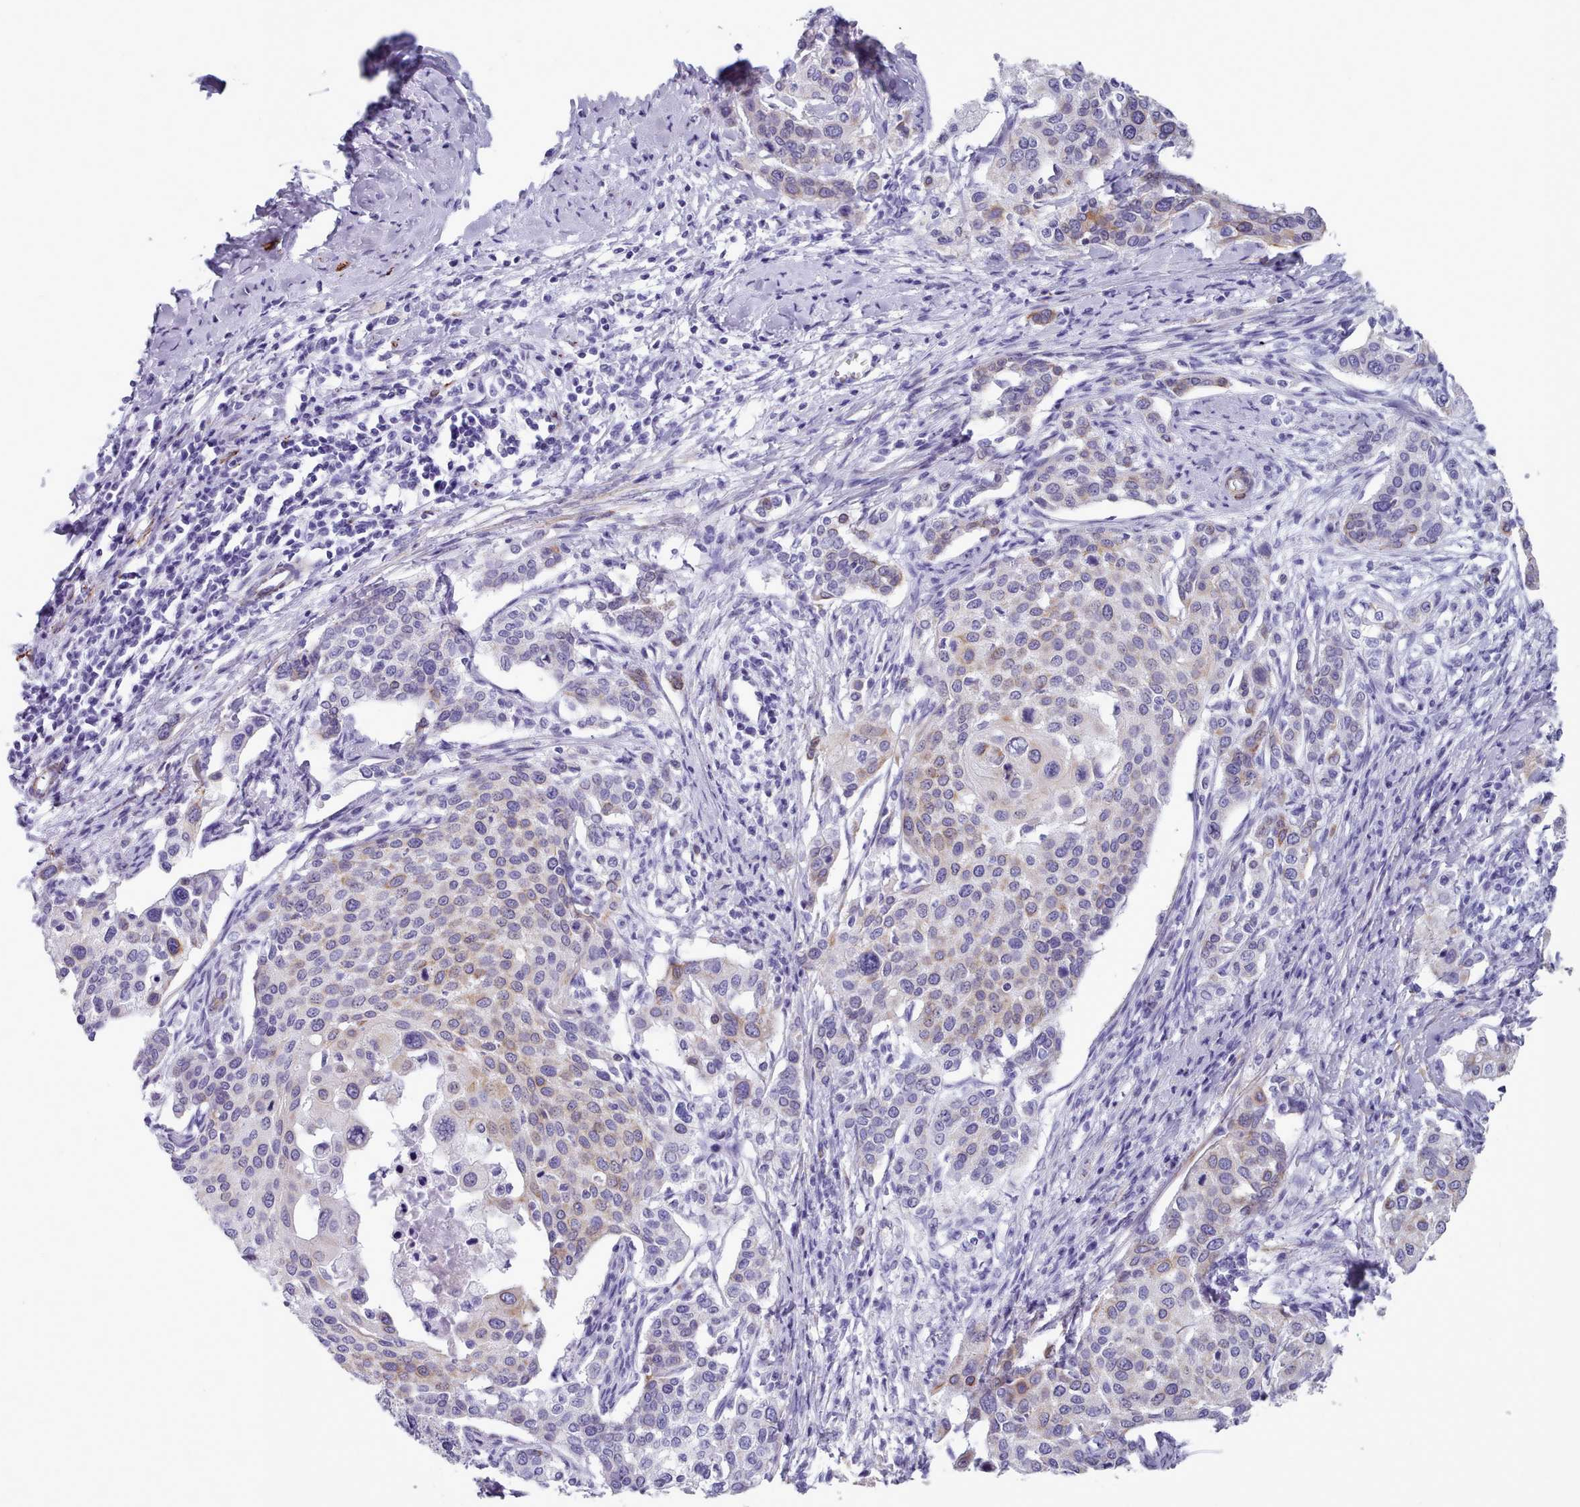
{"staining": {"intensity": "moderate", "quantity": "25%-75%", "location": "cytoplasmic/membranous"}, "tissue": "cervical cancer", "cell_type": "Tumor cells", "image_type": "cancer", "snomed": [{"axis": "morphology", "description": "Squamous cell carcinoma, NOS"}, {"axis": "topography", "description": "Cervix"}], "caption": "Squamous cell carcinoma (cervical) stained with IHC shows moderate cytoplasmic/membranous expression in approximately 25%-75% of tumor cells.", "gene": "FPGS", "patient": {"sex": "female", "age": 44}}